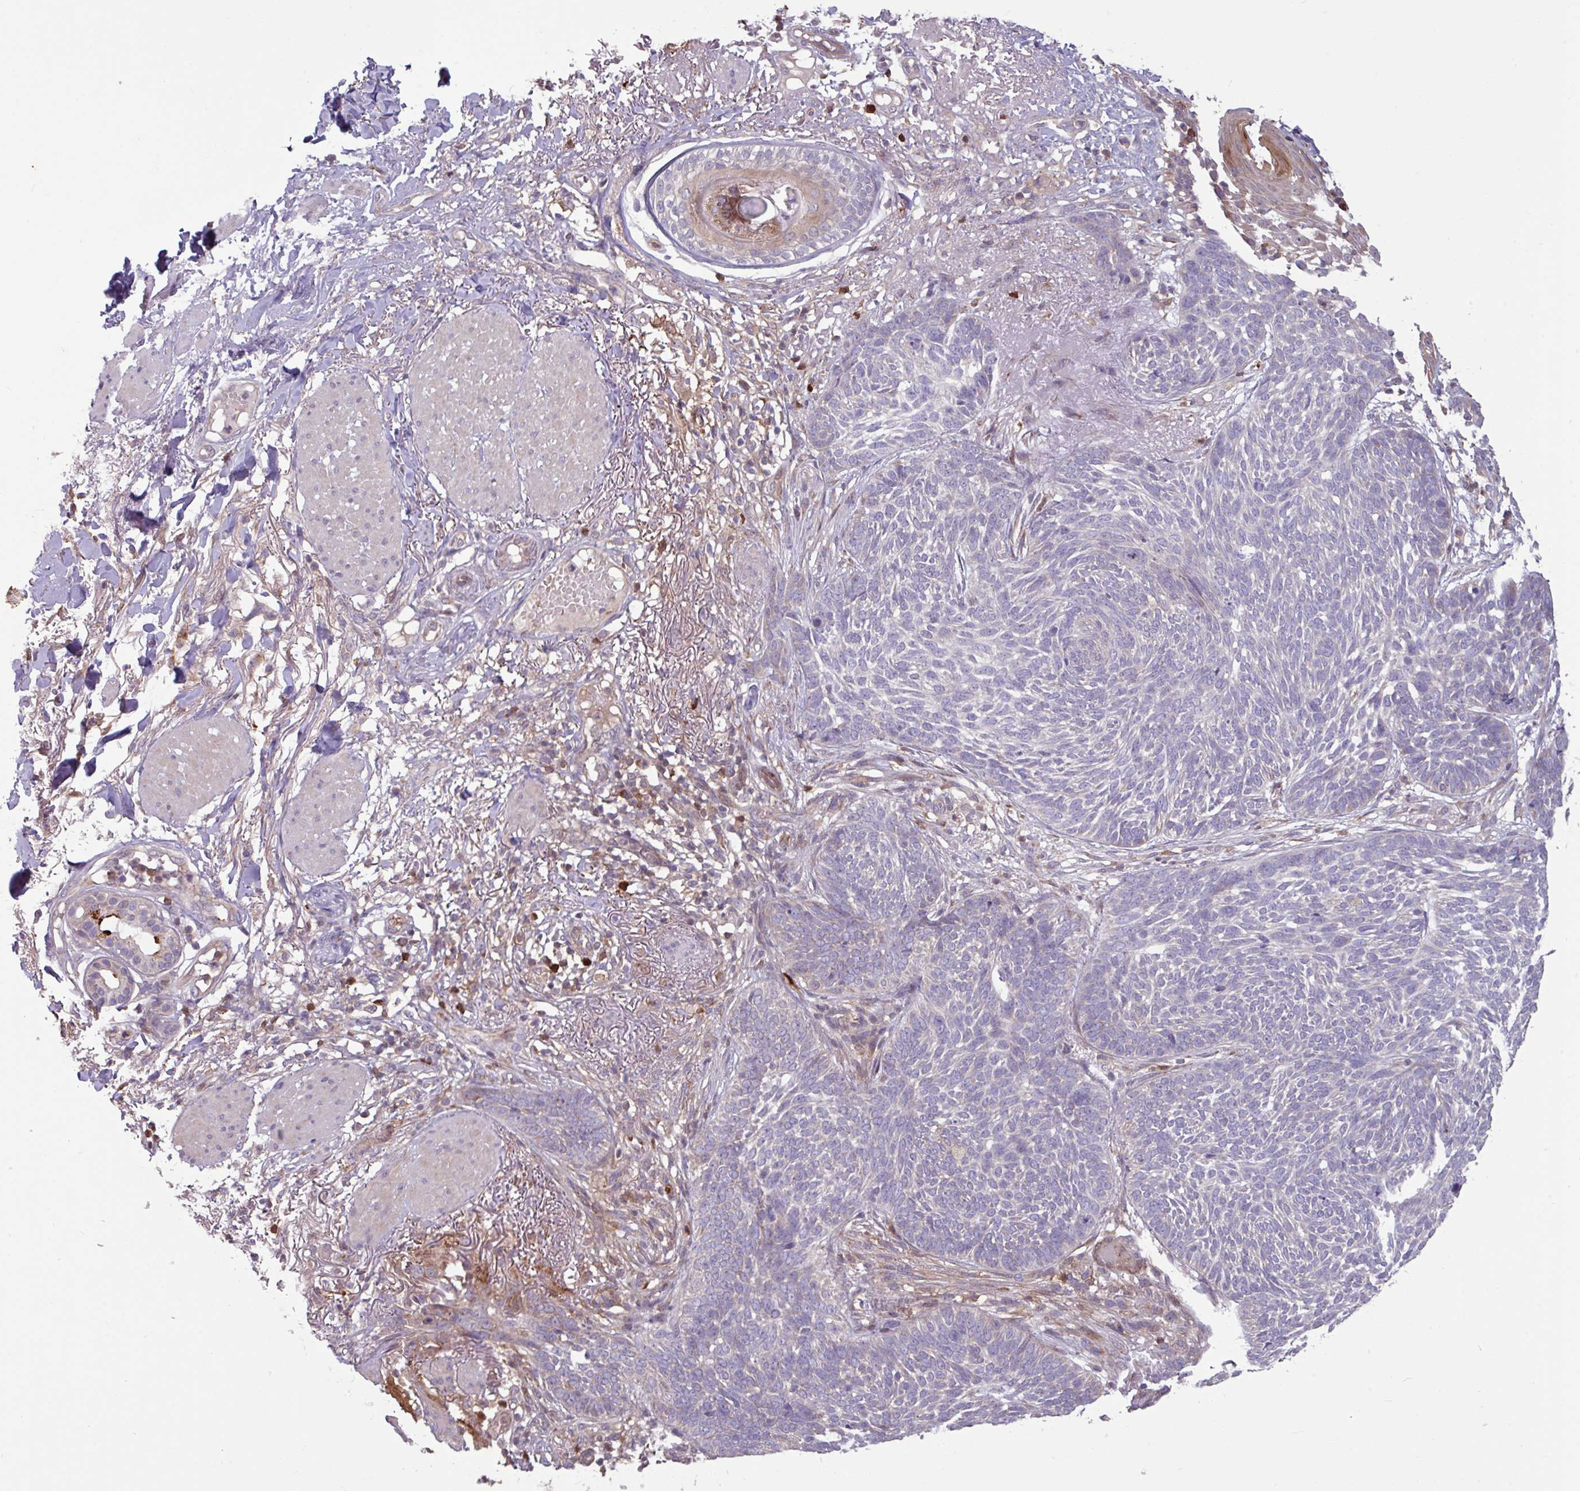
{"staining": {"intensity": "negative", "quantity": "none", "location": "none"}, "tissue": "skin cancer", "cell_type": "Tumor cells", "image_type": "cancer", "snomed": [{"axis": "morphology", "description": "Normal tissue, NOS"}, {"axis": "morphology", "description": "Basal cell carcinoma"}, {"axis": "topography", "description": "Skin"}], "caption": "Histopathology image shows no protein positivity in tumor cells of skin basal cell carcinoma tissue. (Stains: DAB (3,3'-diaminobenzidine) IHC with hematoxylin counter stain, Microscopy: brightfield microscopy at high magnification).", "gene": "SEC61G", "patient": {"sex": "male", "age": 64}}